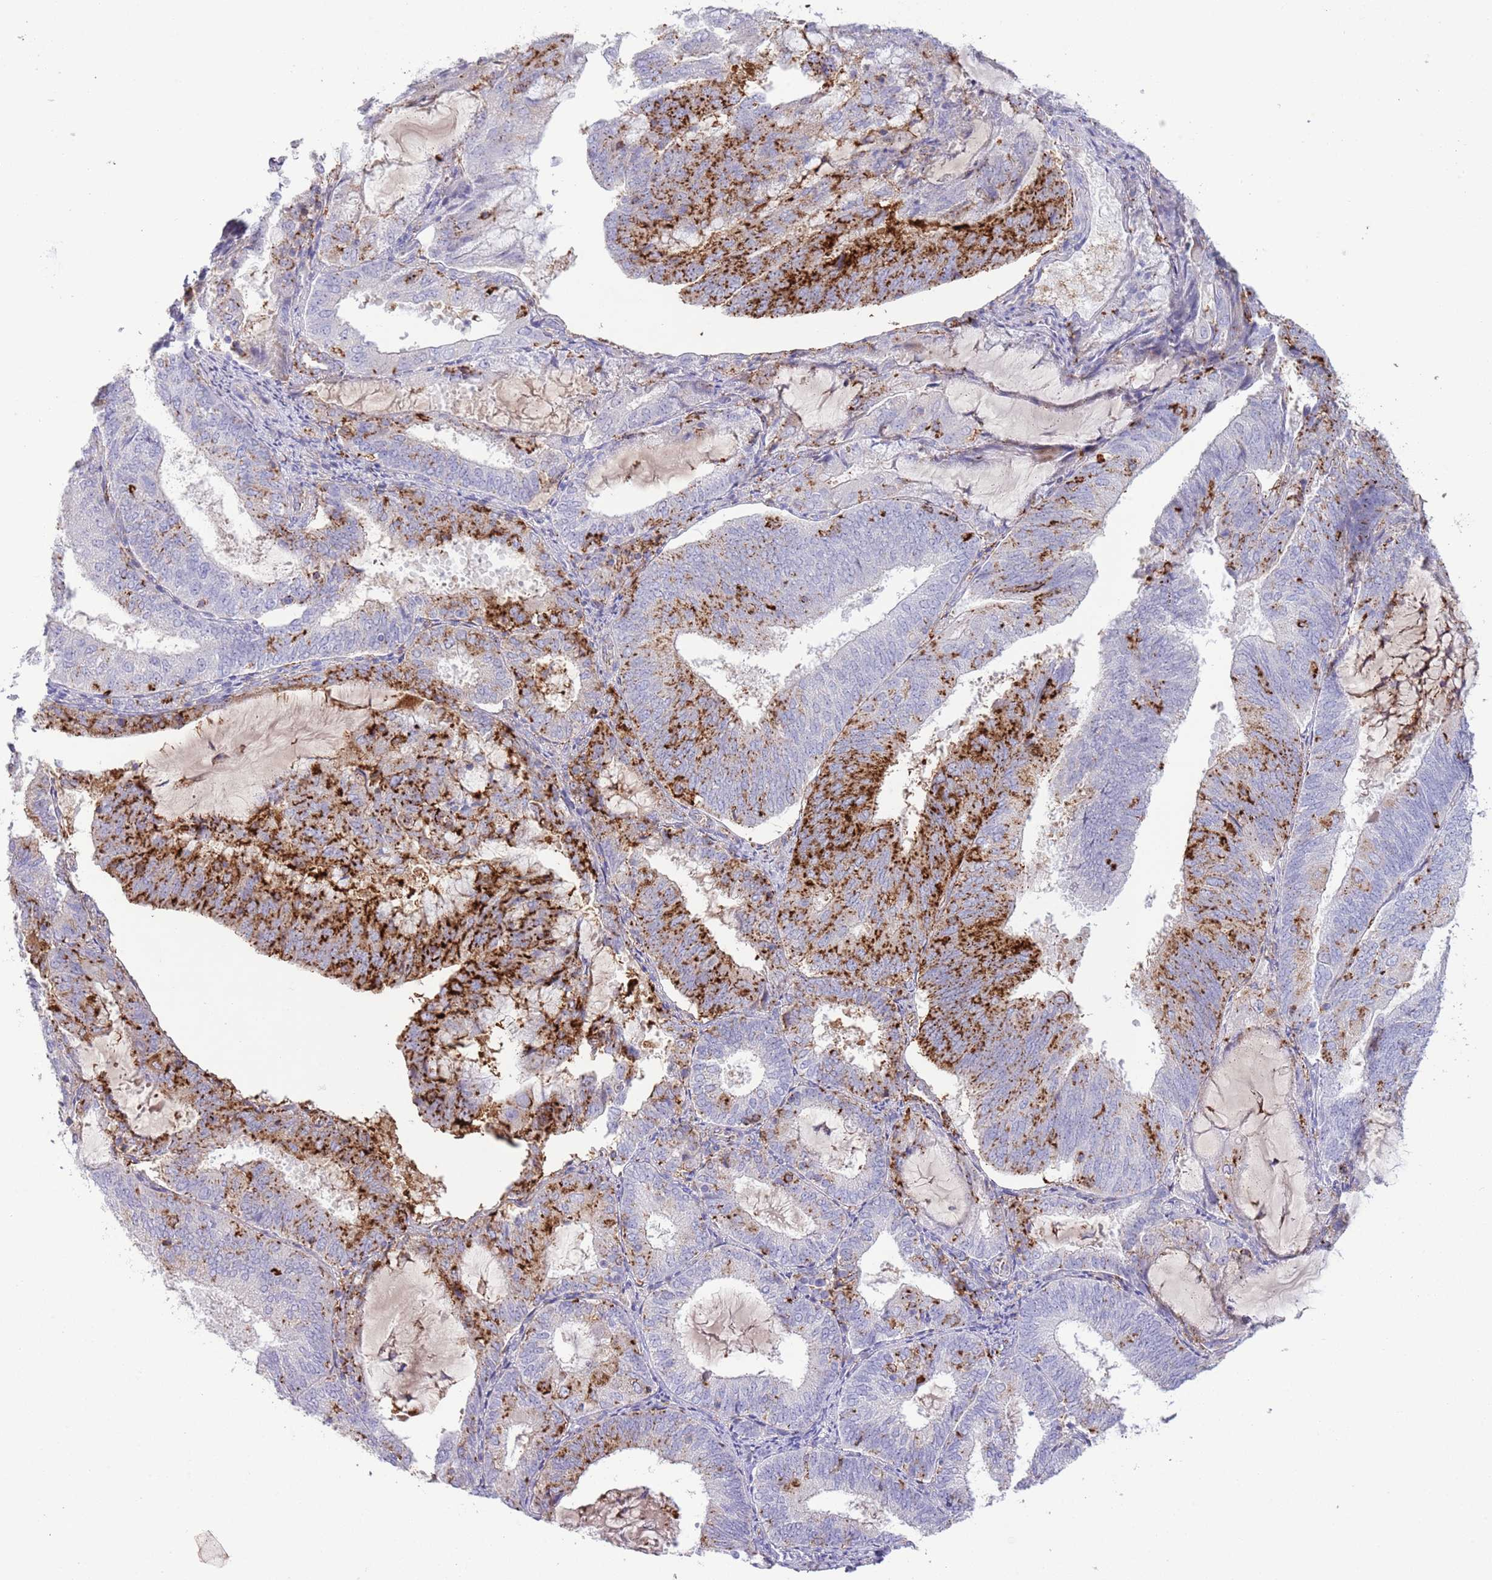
{"staining": {"intensity": "strong", "quantity": "25%-75%", "location": "cytoplasmic/membranous"}, "tissue": "endometrial cancer", "cell_type": "Tumor cells", "image_type": "cancer", "snomed": [{"axis": "morphology", "description": "Adenocarcinoma, NOS"}, {"axis": "topography", "description": "Endometrium"}], "caption": "Protein staining shows strong cytoplasmic/membranous expression in approximately 25%-75% of tumor cells in endometrial cancer (adenocarcinoma).", "gene": "ABHD17A", "patient": {"sex": "female", "age": 81}}